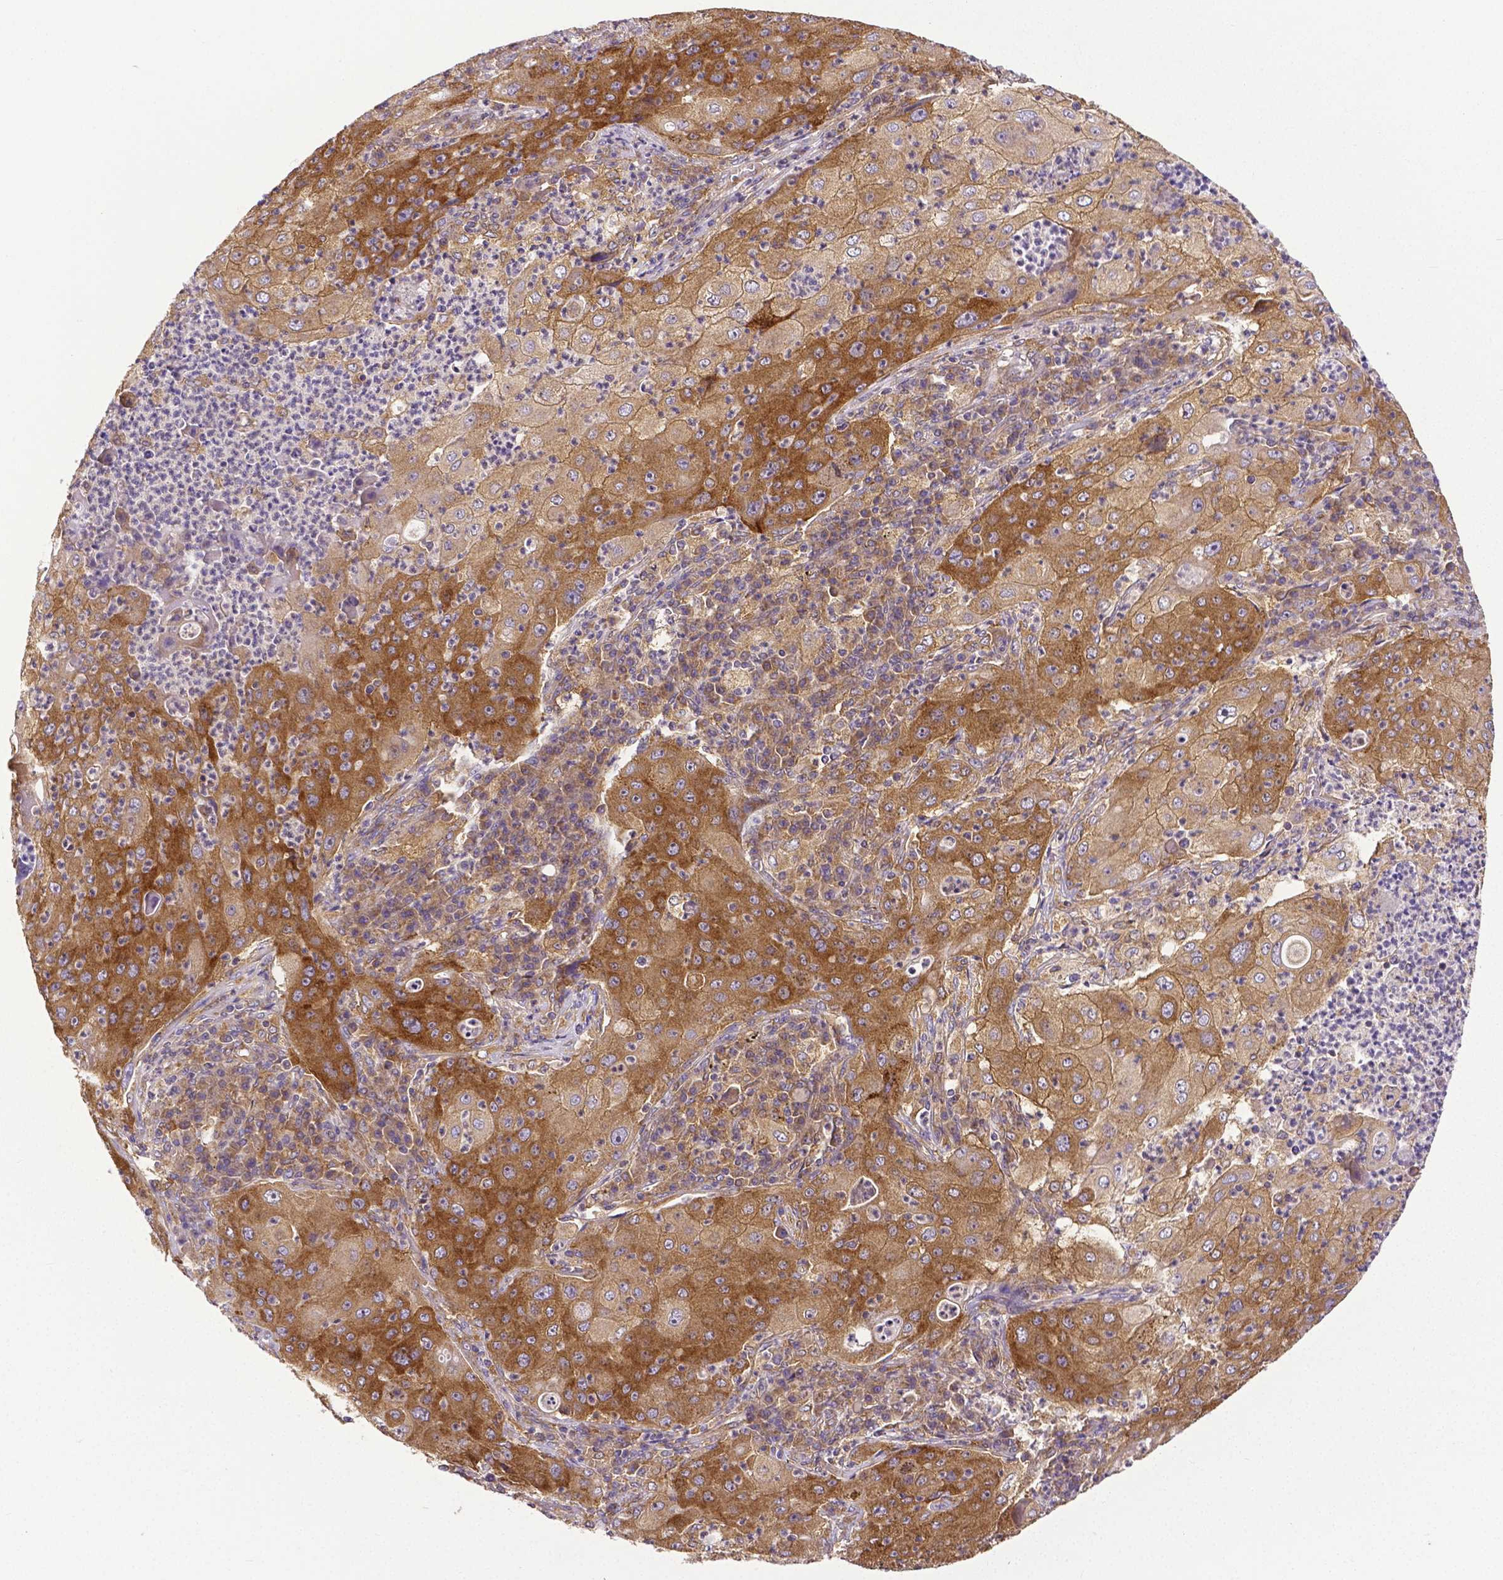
{"staining": {"intensity": "strong", "quantity": ">75%", "location": "cytoplasmic/membranous"}, "tissue": "lung cancer", "cell_type": "Tumor cells", "image_type": "cancer", "snomed": [{"axis": "morphology", "description": "Squamous cell carcinoma, NOS"}, {"axis": "topography", "description": "Lung"}], "caption": "Approximately >75% of tumor cells in human lung squamous cell carcinoma show strong cytoplasmic/membranous protein expression as visualized by brown immunohistochemical staining.", "gene": "DICER1", "patient": {"sex": "female", "age": 59}}